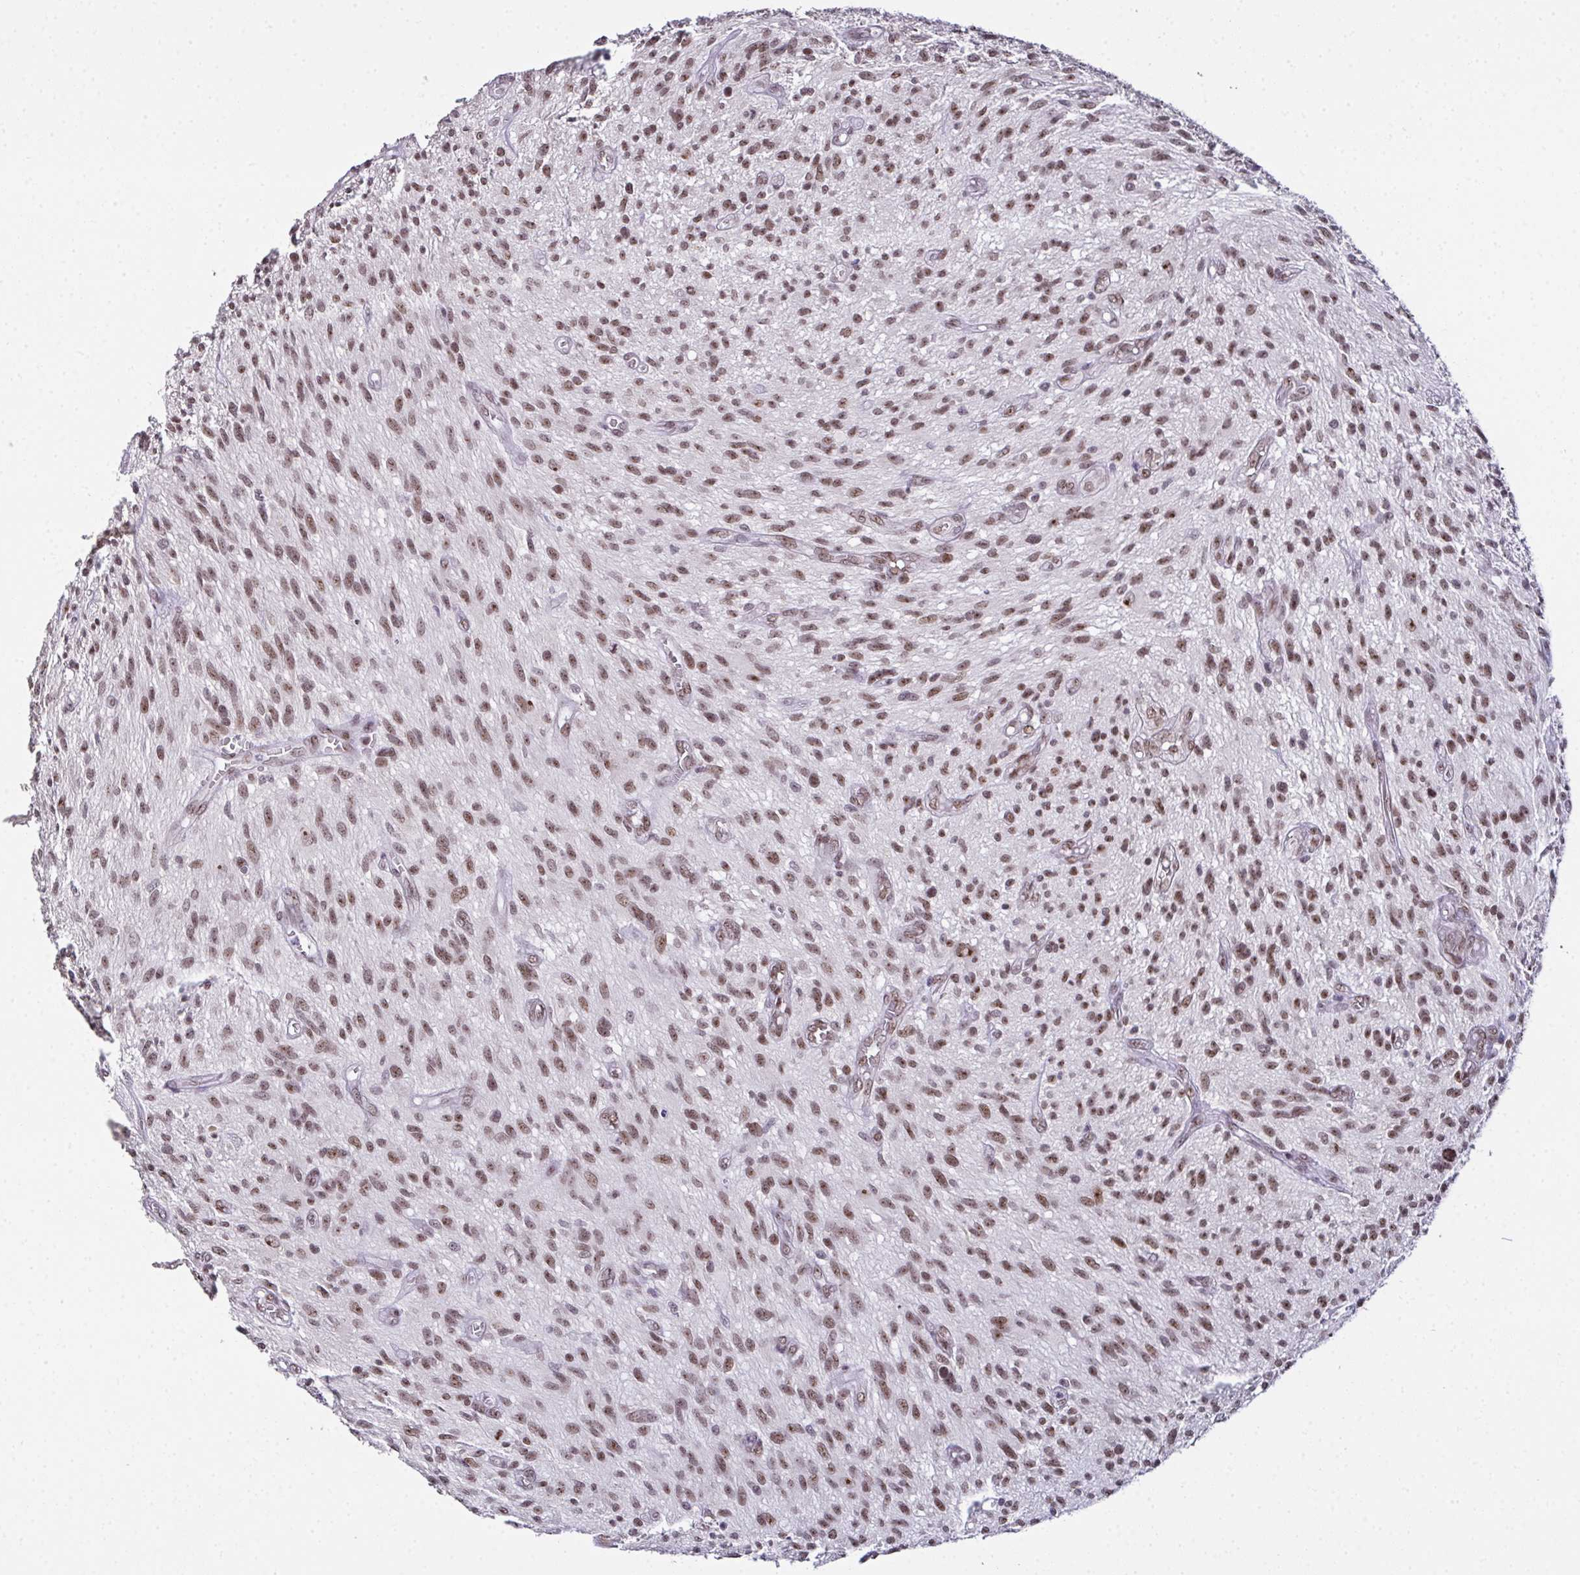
{"staining": {"intensity": "moderate", "quantity": ">75%", "location": "nuclear"}, "tissue": "glioma", "cell_type": "Tumor cells", "image_type": "cancer", "snomed": [{"axis": "morphology", "description": "Glioma, malignant, High grade"}, {"axis": "topography", "description": "Brain"}], "caption": "Approximately >75% of tumor cells in glioma show moderate nuclear protein staining as visualized by brown immunohistochemical staining.", "gene": "ZNF800", "patient": {"sex": "male", "age": 75}}